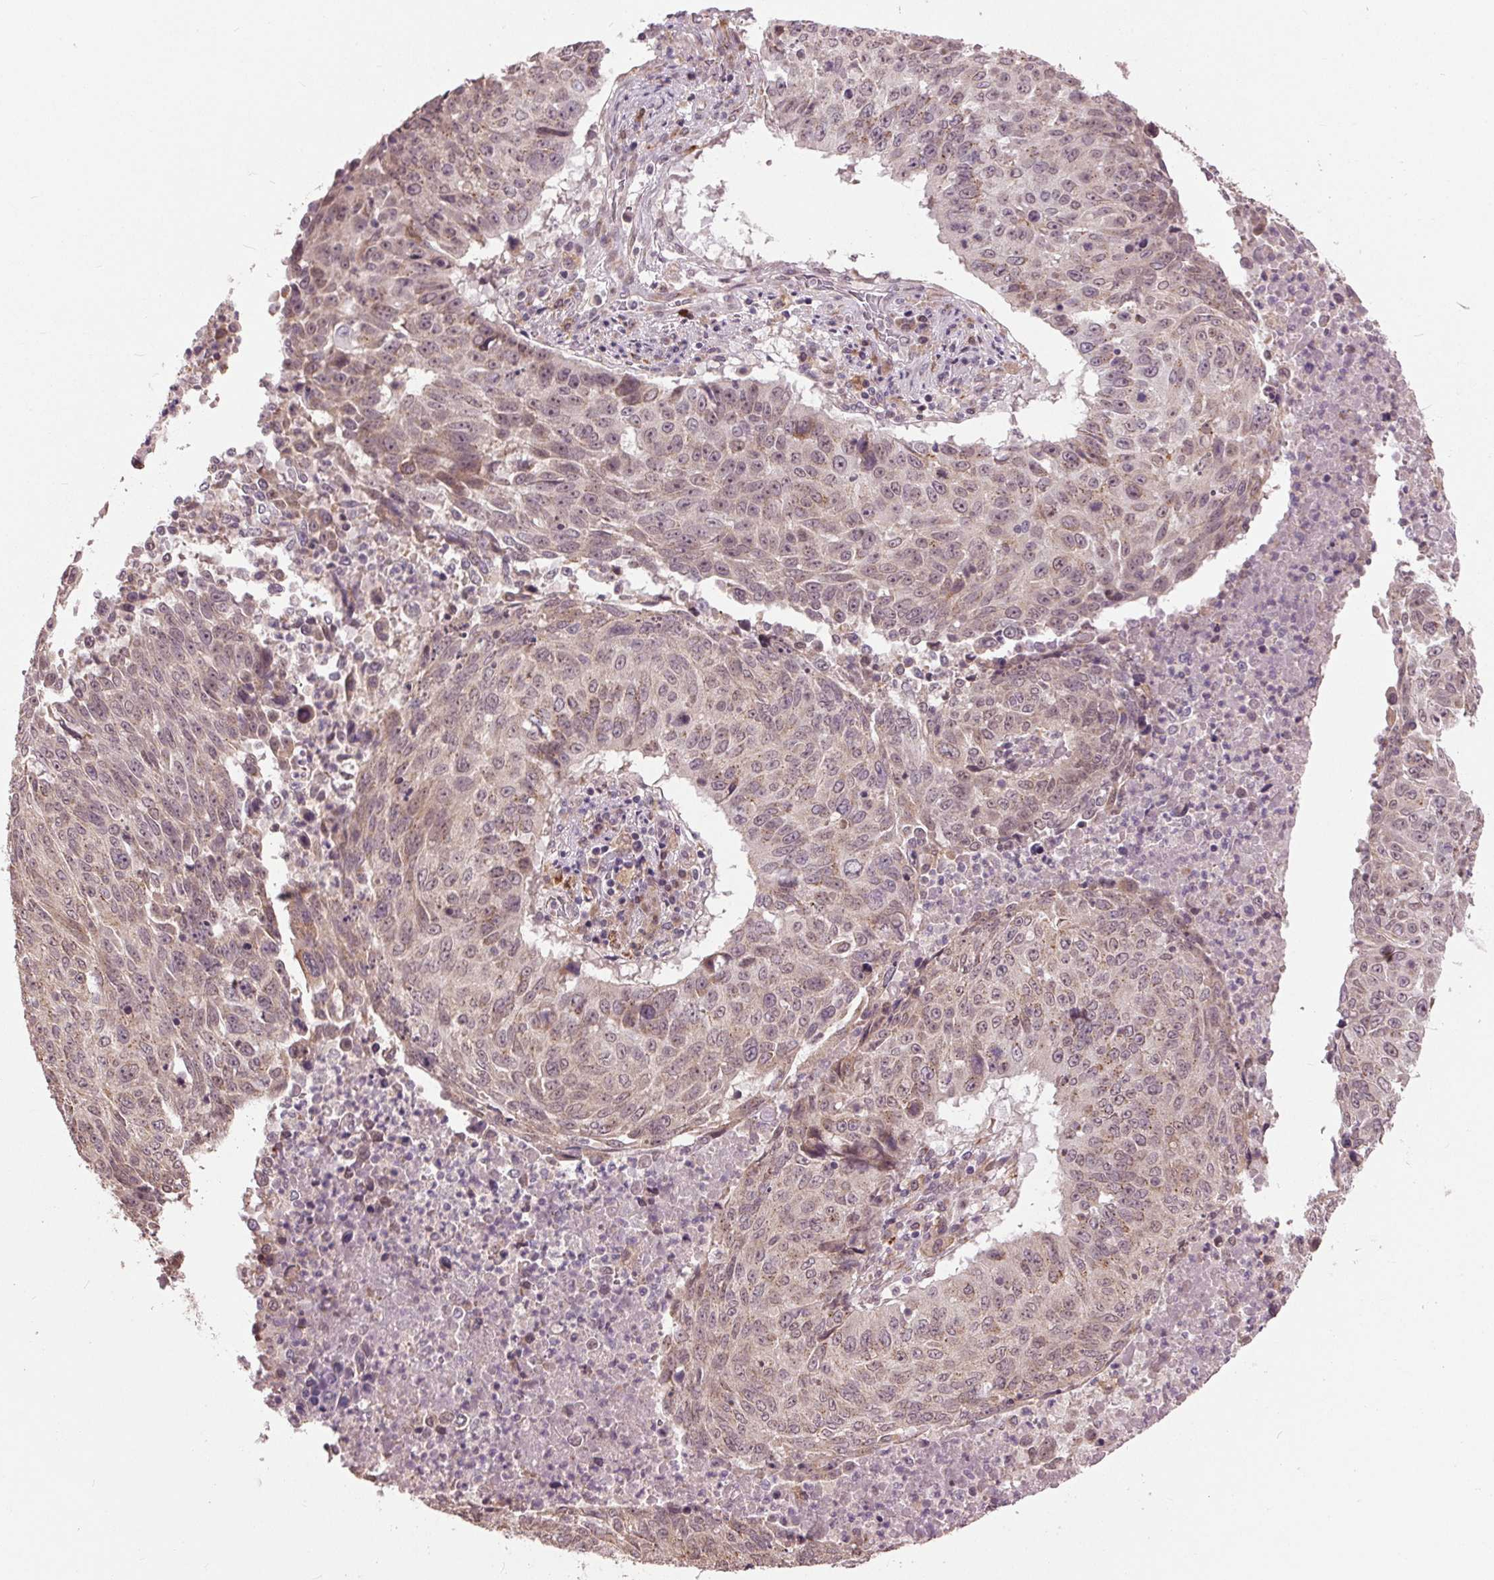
{"staining": {"intensity": "moderate", "quantity": "<25%", "location": "cytoplasmic/membranous"}, "tissue": "lung cancer", "cell_type": "Tumor cells", "image_type": "cancer", "snomed": [{"axis": "morphology", "description": "Normal tissue, NOS"}, {"axis": "morphology", "description": "Squamous cell carcinoma, NOS"}, {"axis": "topography", "description": "Bronchus"}, {"axis": "topography", "description": "Lung"}], "caption": "A brown stain highlights moderate cytoplasmic/membranous expression of a protein in human squamous cell carcinoma (lung) tumor cells.", "gene": "BSDC1", "patient": {"sex": "male", "age": 64}}